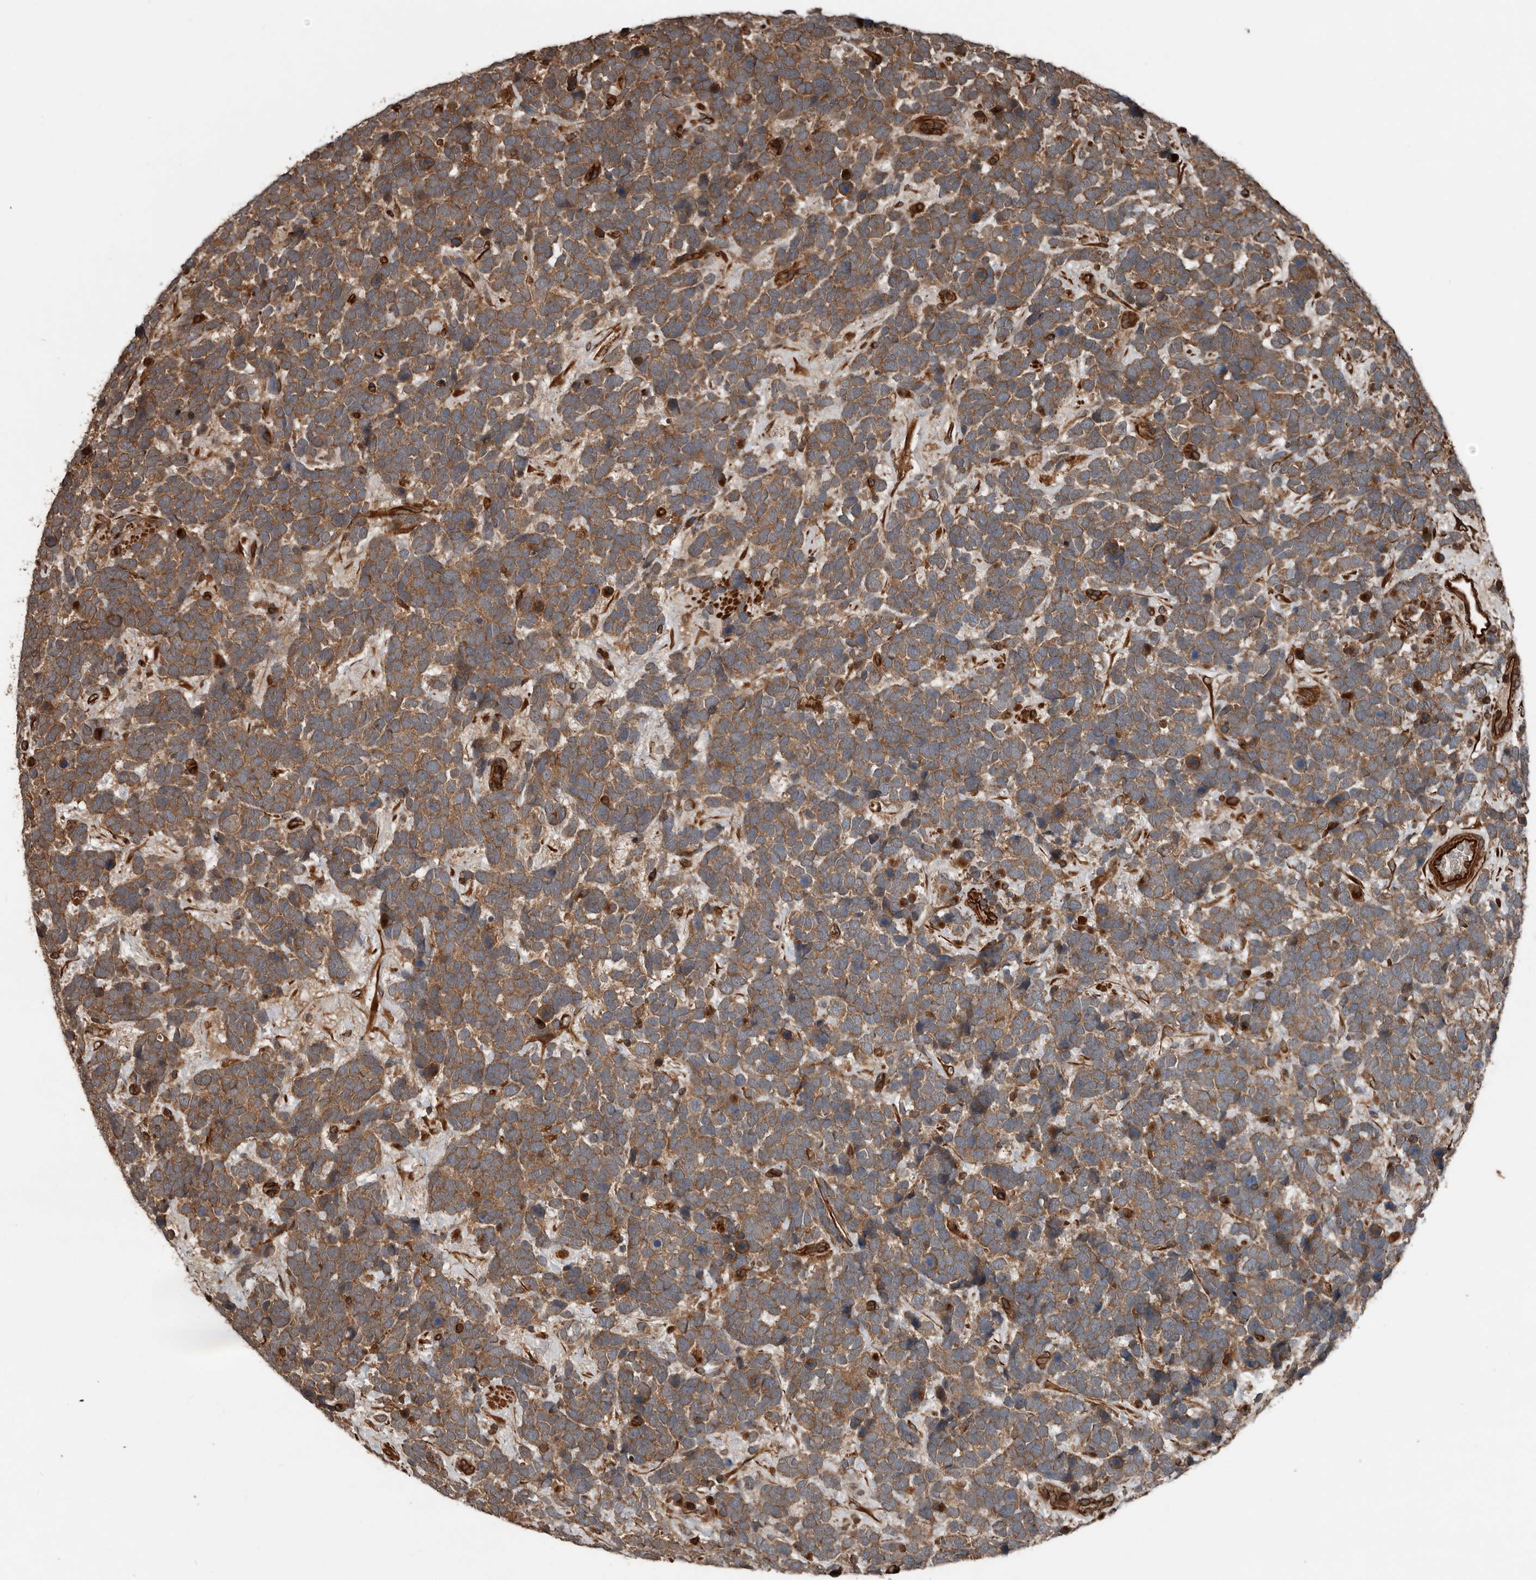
{"staining": {"intensity": "moderate", "quantity": ">75%", "location": "cytoplasmic/membranous"}, "tissue": "urothelial cancer", "cell_type": "Tumor cells", "image_type": "cancer", "snomed": [{"axis": "morphology", "description": "Urothelial carcinoma, High grade"}, {"axis": "topography", "description": "Urinary bladder"}], "caption": "Moderate cytoplasmic/membranous protein staining is present in about >75% of tumor cells in high-grade urothelial carcinoma. The staining was performed using DAB to visualize the protein expression in brown, while the nuclei were stained in blue with hematoxylin (Magnification: 20x).", "gene": "YOD1", "patient": {"sex": "female", "age": 82}}